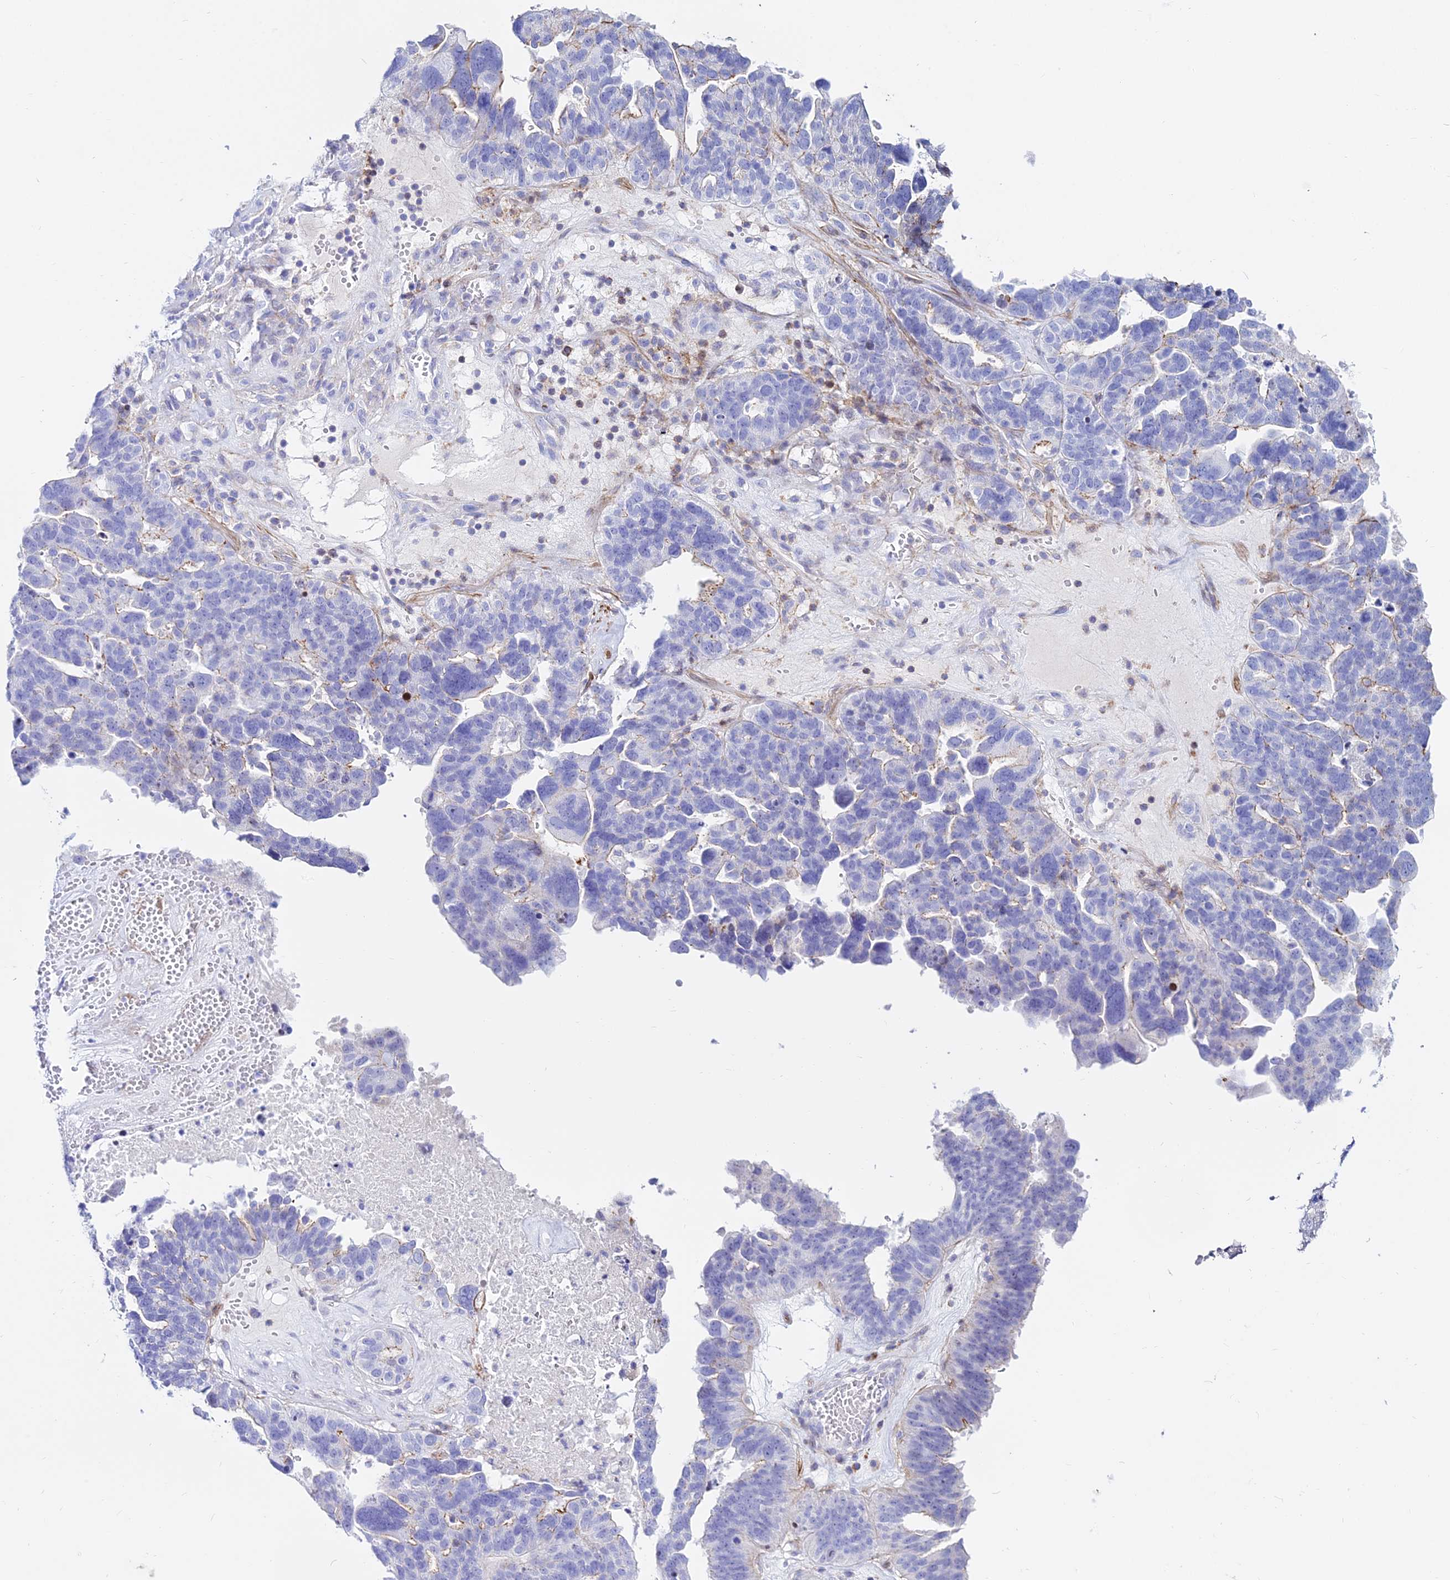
{"staining": {"intensity": "negative", "quantity": "none", "location": "none"}, "tissue": "ovarian cancer", "cell_type": "Tumor cells", "image_type": "cancer", "snomed": [{"axis": "morphology", "description": "Cystadenocarcinoma, serous, NOS"}, {"axis": "topography", "description": "Ovary"}], "caption": "Photomicrograph shows no protein positivity in tumor cells of serous cystadenocarcinoma (ovarian) tissue.", "gene": "DLX1", "patient": {"sex": "female", "age": 59}}